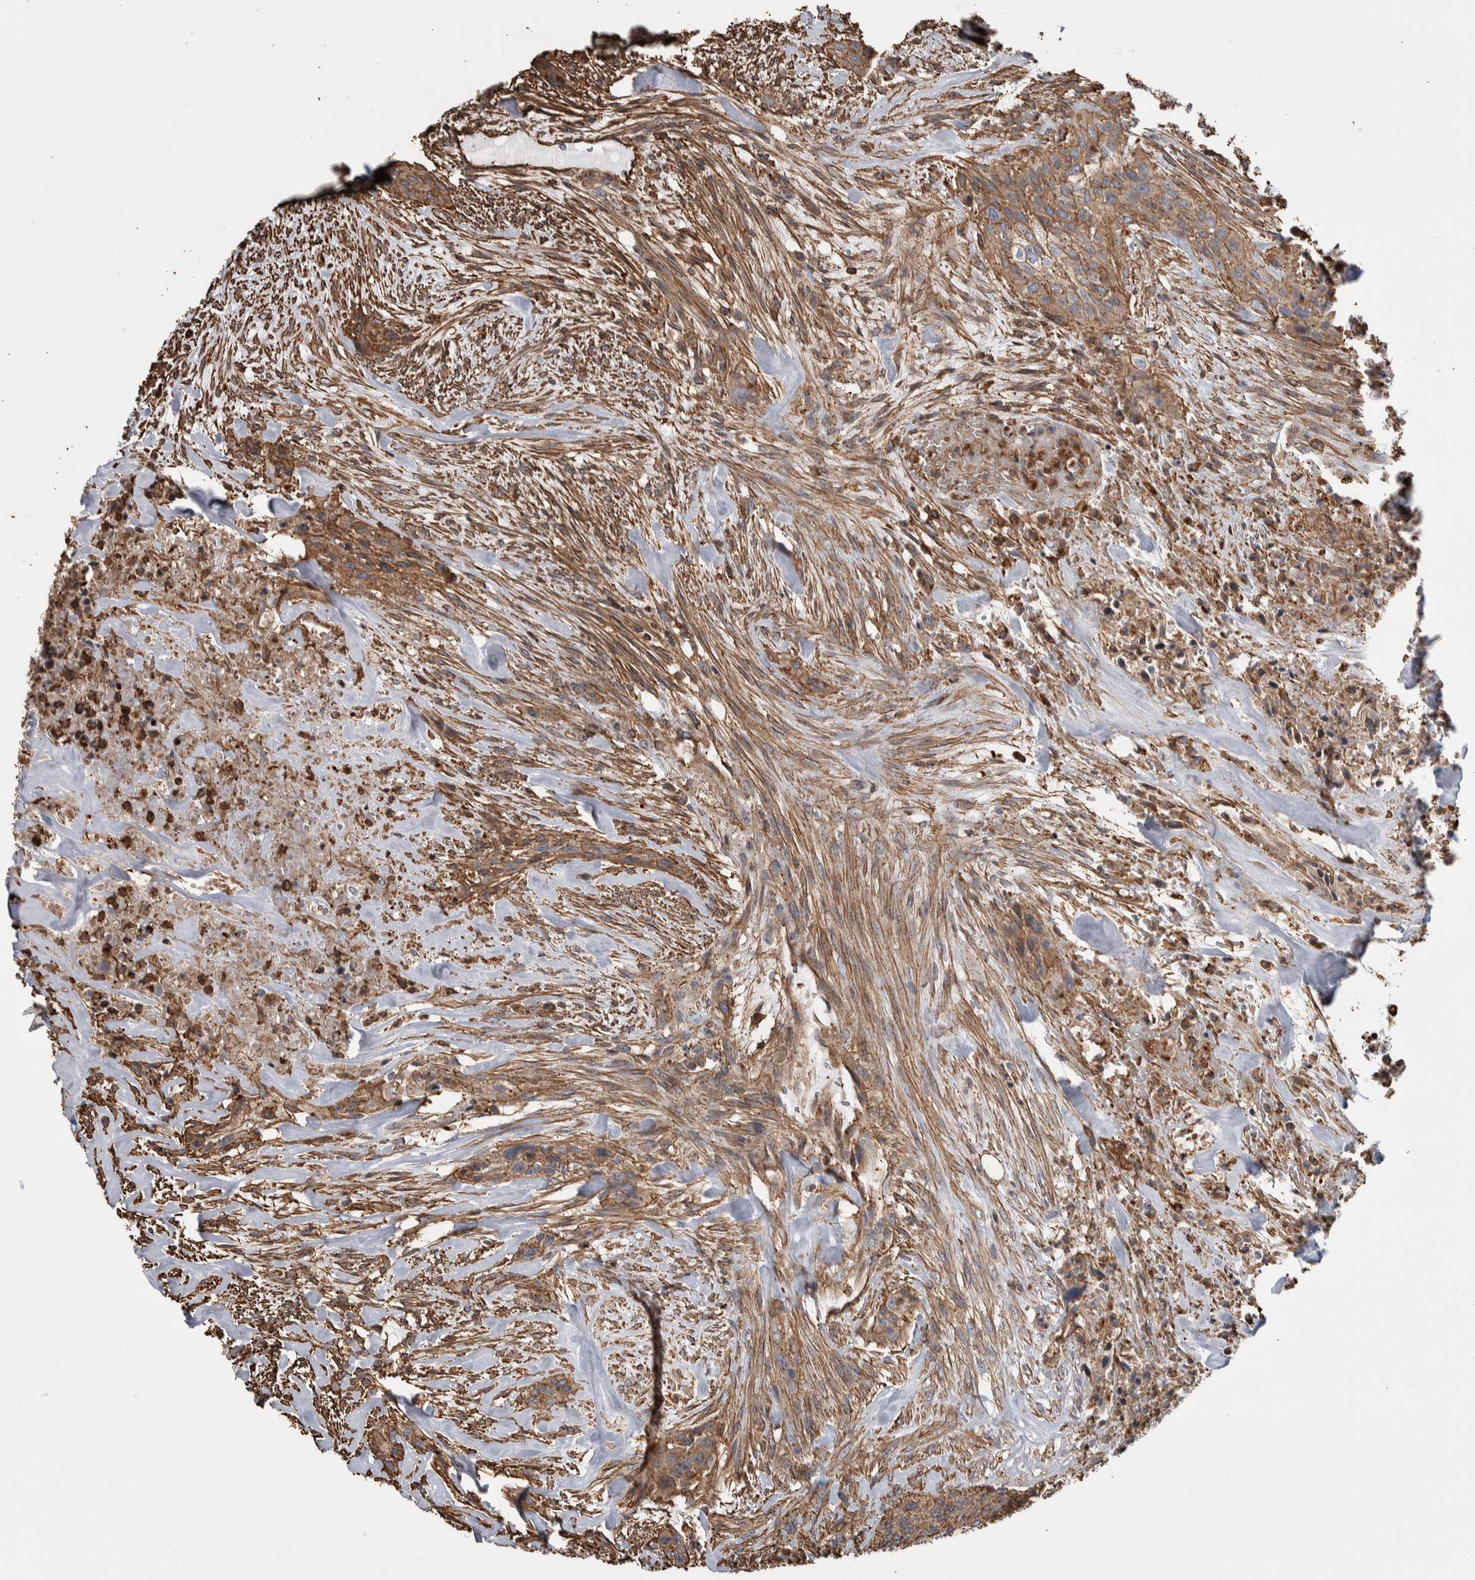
{"staining": {"intensity": "moderate", "quantity": ">75%", "location": "cytoplasmic/membranous"}, "tissue": "urothelial cancer", "cell_type": "Tumor cells", "image_type": "cancer", "snomed": [{"axis": "morphology", "description": "Urothelial carcinoma, High grade"}, {"axis": "topography", "description": "Urinary bladder"}], "caption": "Urothelial carcinoma (high-grade) stained with immunohistochemistry demonstrates moderate cytoplasmic/membranous expression in approximately >75% of tumor cells. (Brightfield microscopy of DAB IHC at high magnification).", "gene": "ENPP2", "patient": {"sex": "male", "age": 35}}